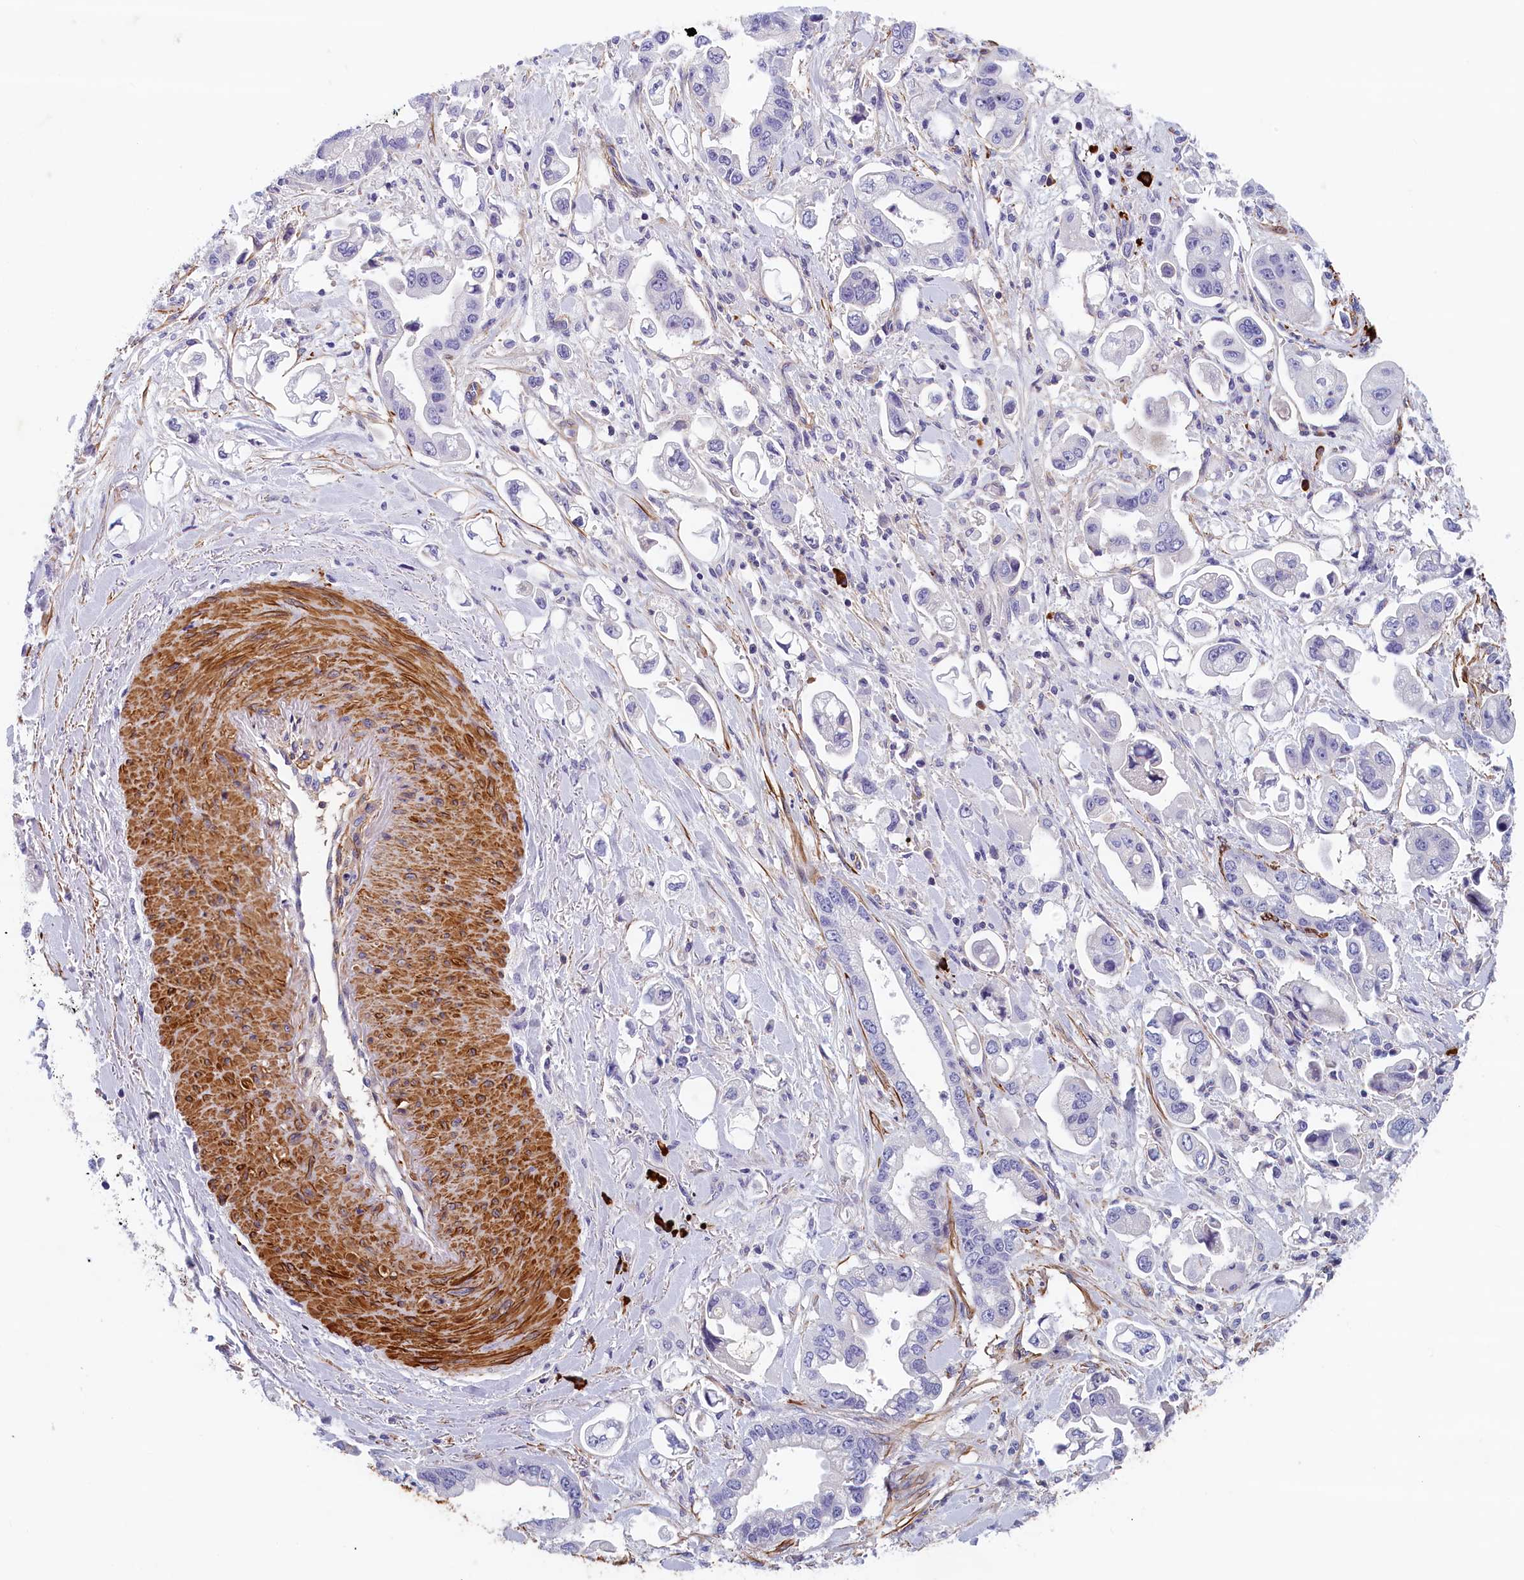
{"staining": {"intensity": "negative", "quantity": "none", "location": "none"}, "tissue": "stomach cancer", "cell_type": "Tumor cells", "image_type": "cancer", "snomed": [{"axis": "morphology", "description": "Adenocarcinoma, NOS"}, {"axis": "topography", "description": "Stomach"}], "caption": "DAB (3,3'-diaminobenzidine) immunohistochemical staining of stomach adenocarcinoma shows no significant positivity in tumor cells.", "gene": "BCL2L13", "patient": {"sex": "male", "age": 62}}